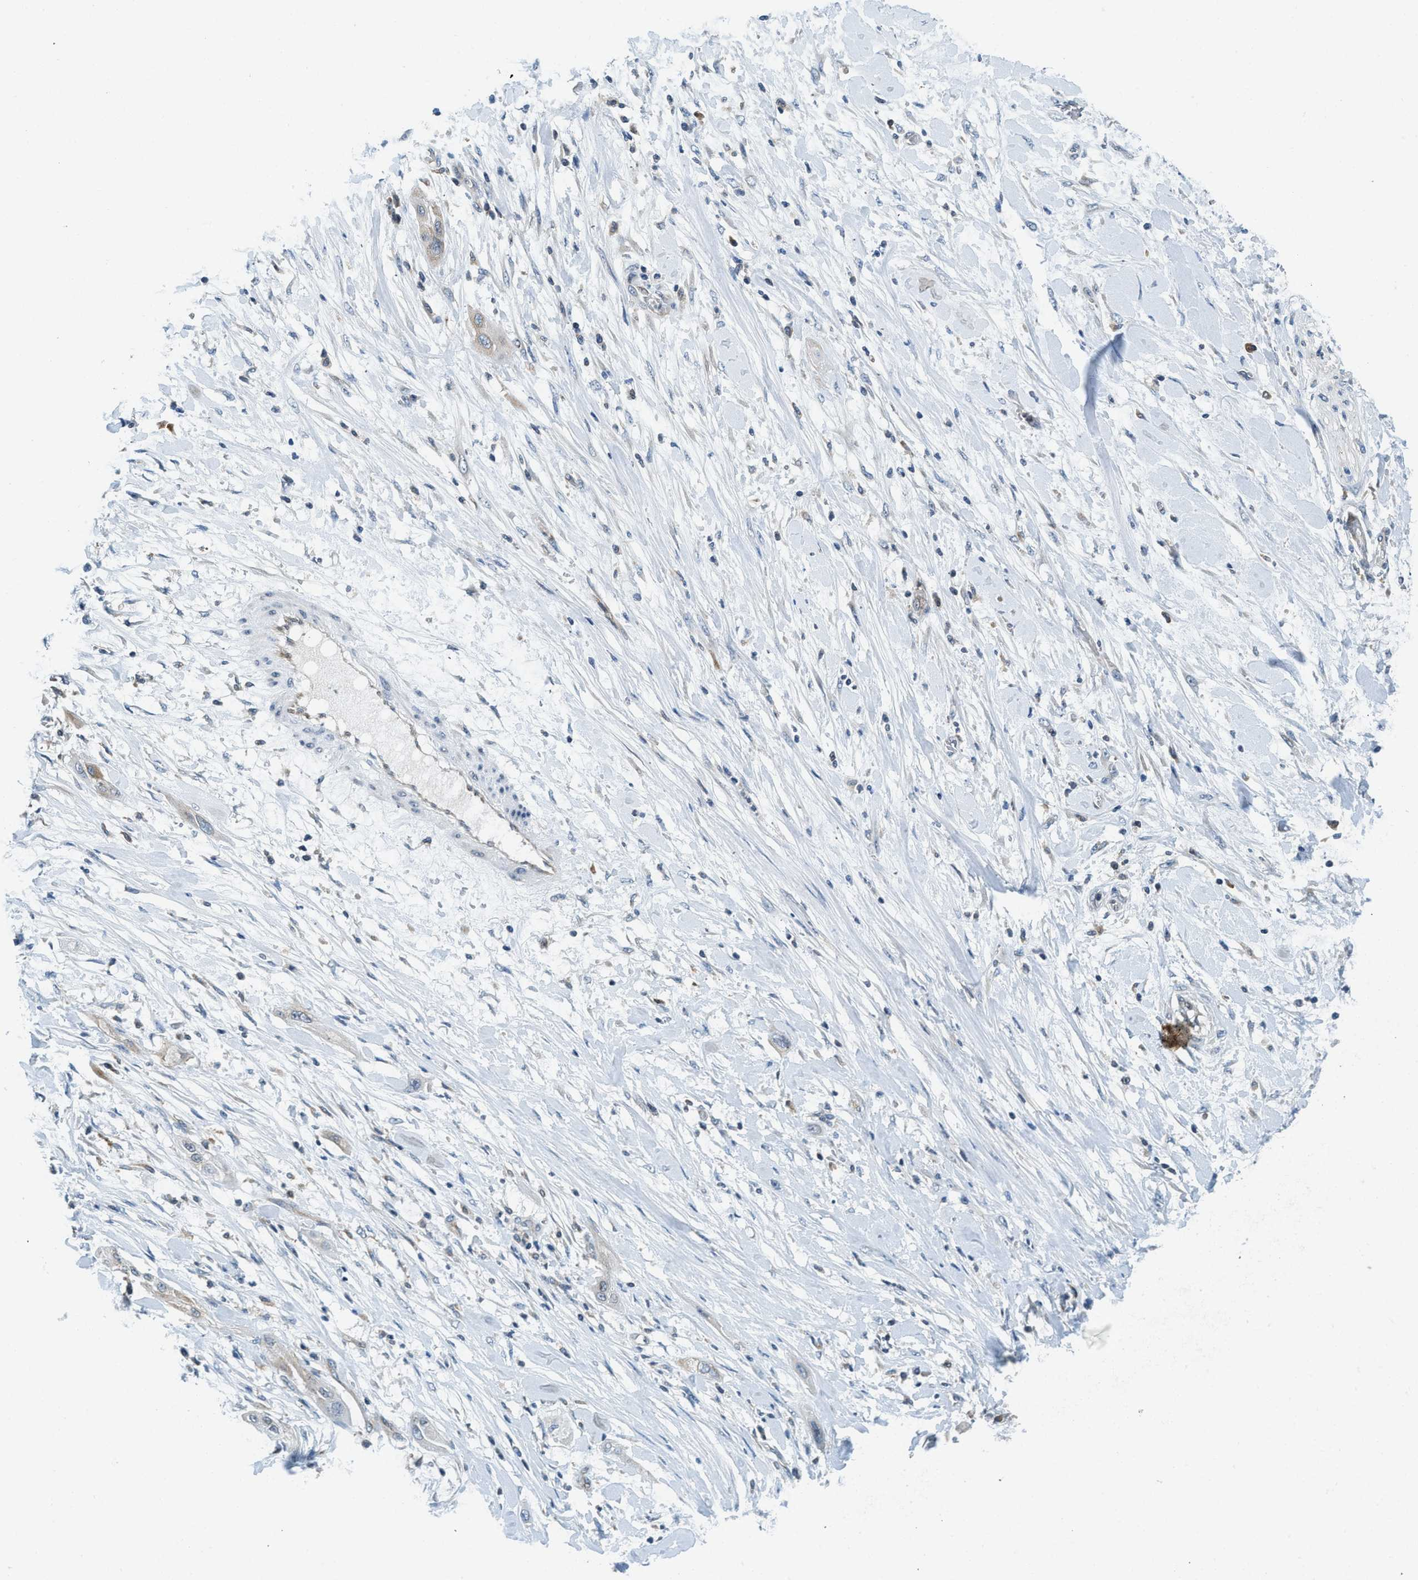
{"staining": {"intensity": "weak", "quantity": "25%-75%", "location": "cytoplasmic/membranous"}, "tissue": "lung cancer", "cell_type": "Tumor cells", "image_type": "cancer", "snomed": [{"axis": "morphology", "description": "Squamous cell carcinoma, NOS"}, {"axis": "topography", "description": "Lung"}], "caption": "The image demonstrates immunohistochemical staining of lung squamous cell carcinoma. There is weak cytoplasmic/membranous staining is appreciated in about 25%-75% of tumor cells.", "gene": "BCAP31", "patient": {"sex": "female", "age": 47}}